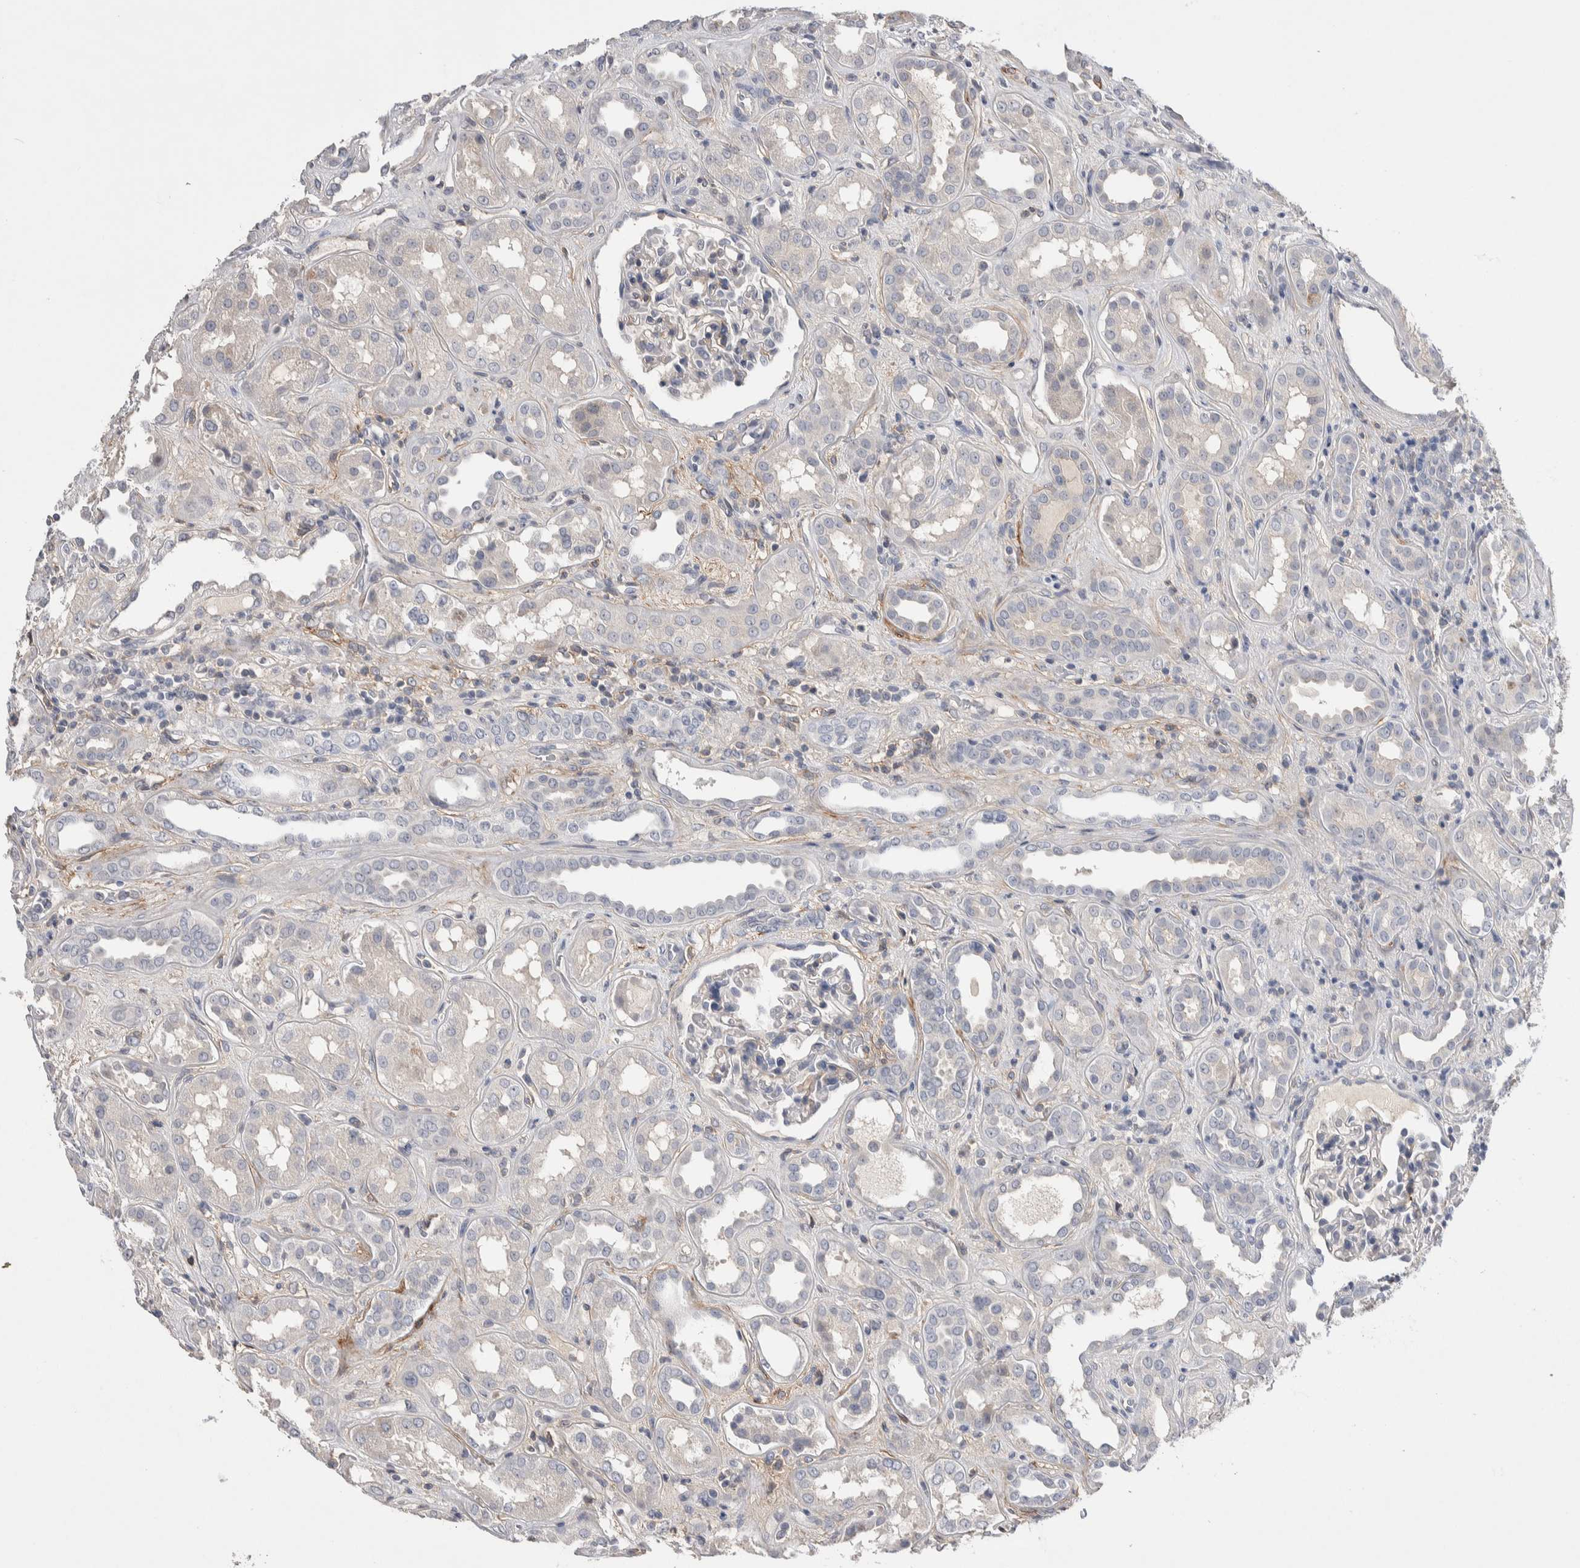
{"staining": {"intensity": "weak", "quantity": "<25%", "location": "cytoplasmic/membranous"}, "tissue": "kidney", "cell_type": "Cells in glomeruli", "image_type": "normal", "snomed": [{"axis": "morphology", "description": "Normal tissue, NOS"}, {"axis": "topography", "description": "Kidney"}], "caption": "This image is of benign kidney stained with immunohistochemistry to label a protein in brown with the nuclei are counter-stained blue. There is no positivity in cells in glomeruli.", "gene": "CEP131", "patient": {"sex": "male", "age": 59}}